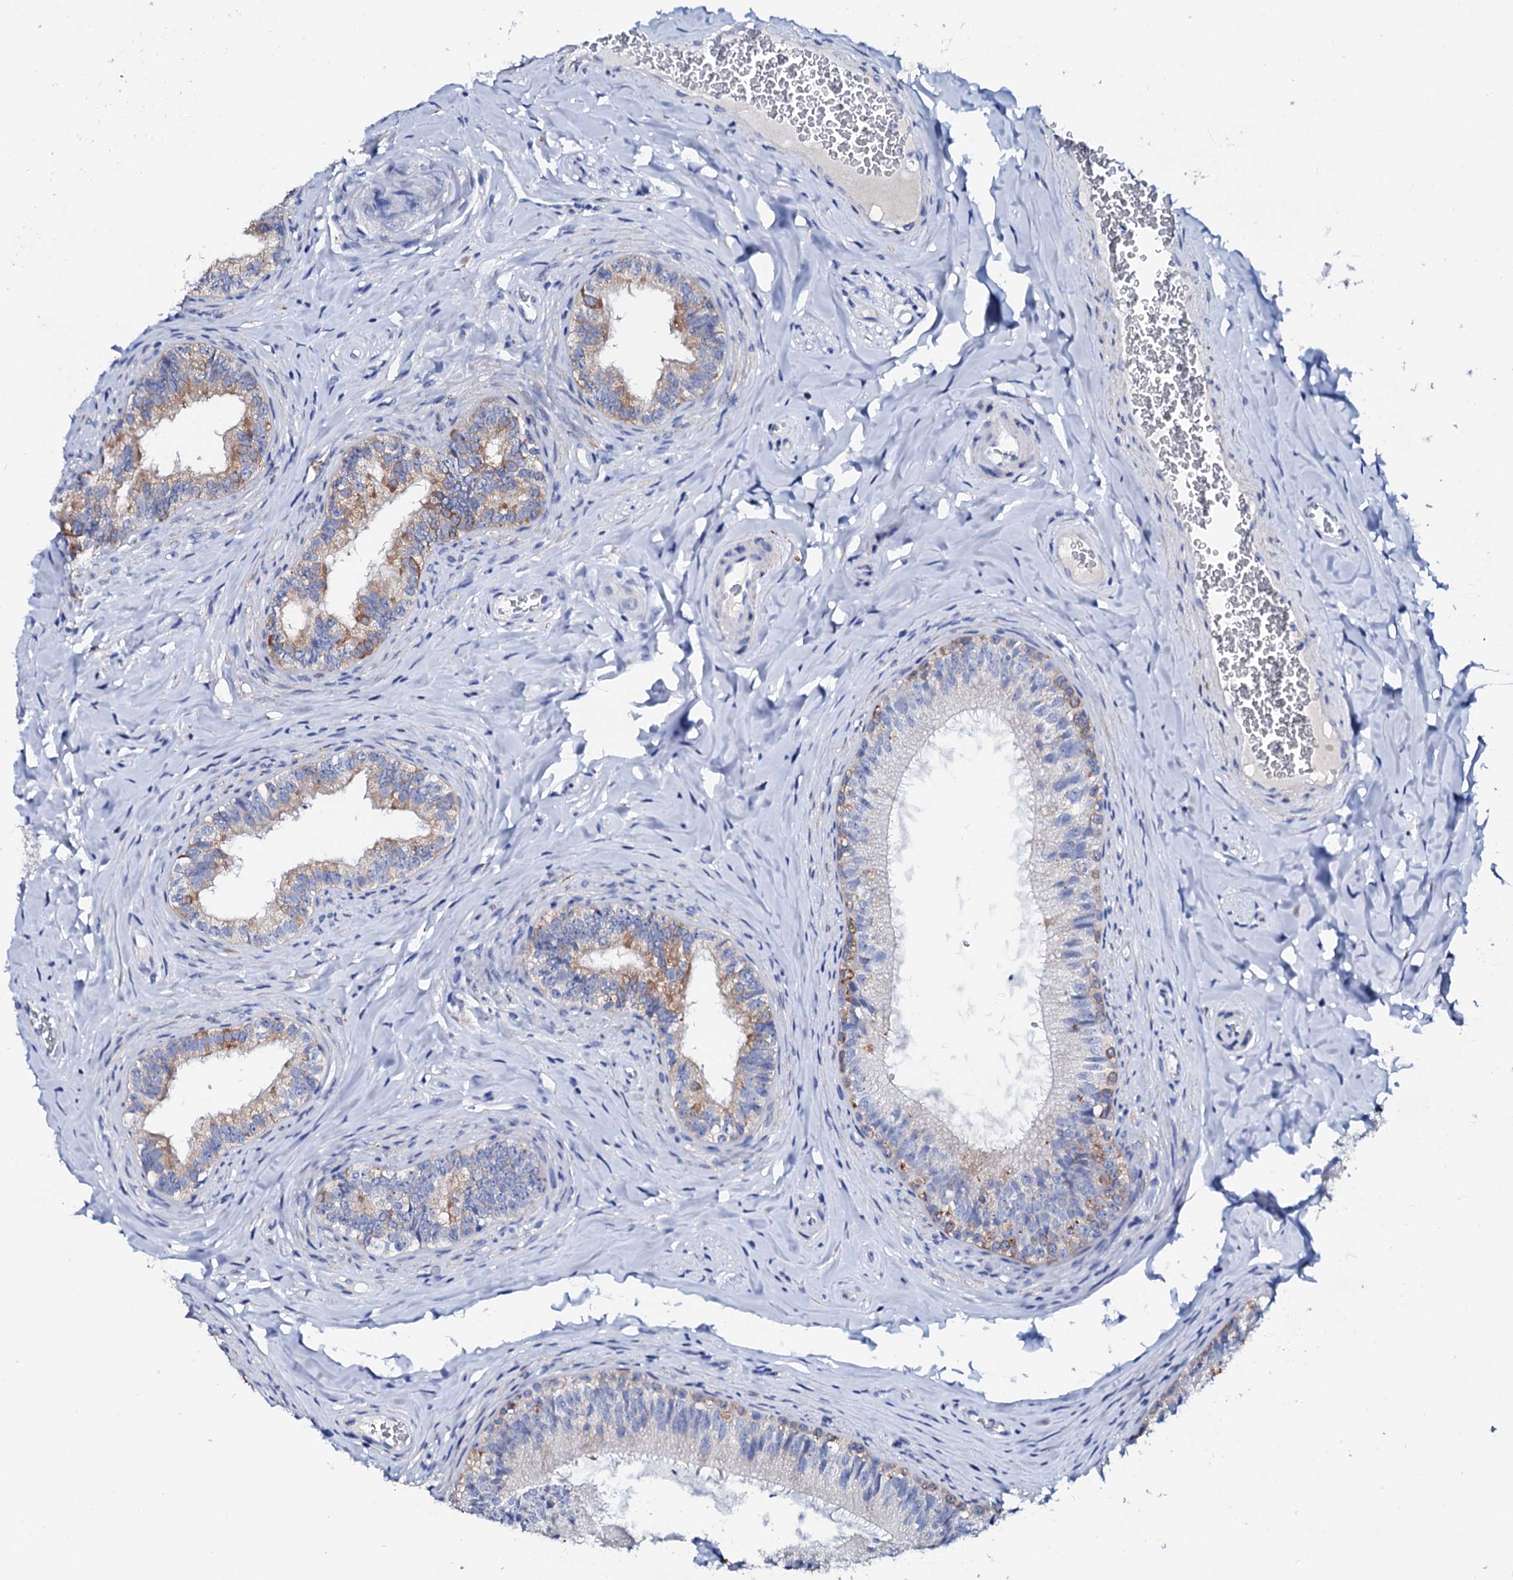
{"staining": {"intensity": "moderate", "quantity": "<25%", "location": "cytoplasmic/membranous"}, "tissue": "epididymis", "cell_type": "Glandular cells", "image_type": "normal", "snomed": [{"axis": "morphology", "description": "Normal tissue, NOS"}, {"axis": "topography", "description": "Epididymis"}], "caption": "Immunohistochemical staining of normal human epididymis displays low levels of moderate cytoplasmic/membranous positivity in approximately <25% of glandular cells.", "gene": "GLB1L3", "patient": {"sex": "male", "age": 34}}